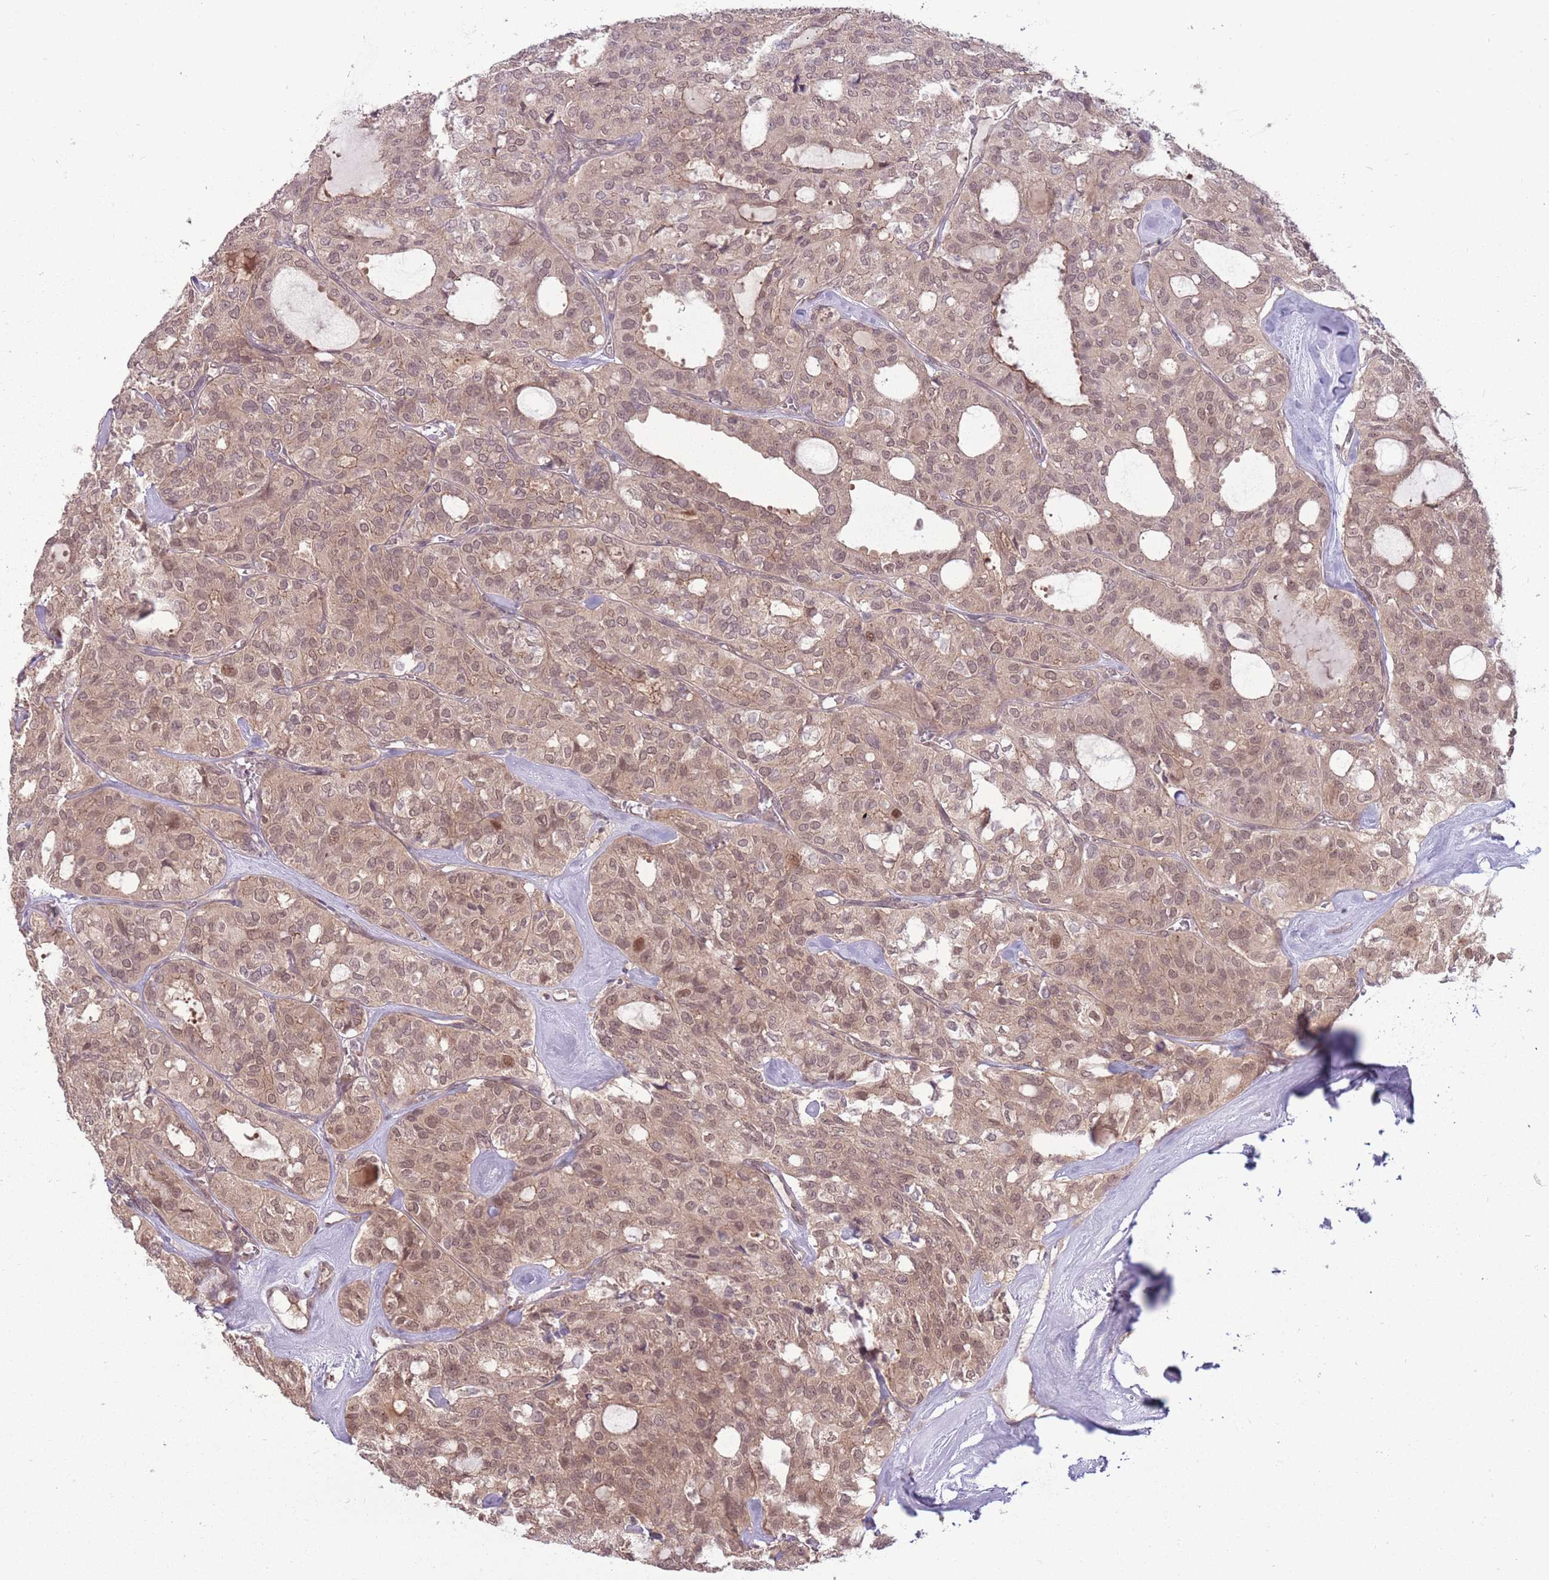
{"staining": {"intensity": "weak", "quantity": ">75%", "location": "nuclear"}, "tissue": "thyroid cancer", "cell_type": "Tumor cells", "image_type": "cancer", "snomed": [{"axis": "morphology", "description": "Follicular adenoma carcinoma, NOS"}, {"axis": "topography", "description": "Thyroid gland"}], "caption": "Thyroid cancer (follicular adenoma carcinoma) tissue shows weak nuclear positivity in about >75% of tumor cells, visualized by immunohistochemistry. (brown staining indicates protein expression, while blue staining denotes nuclei).", "gene": "ADAMTS3", "patient": {"sex": "male", "age": 75}}